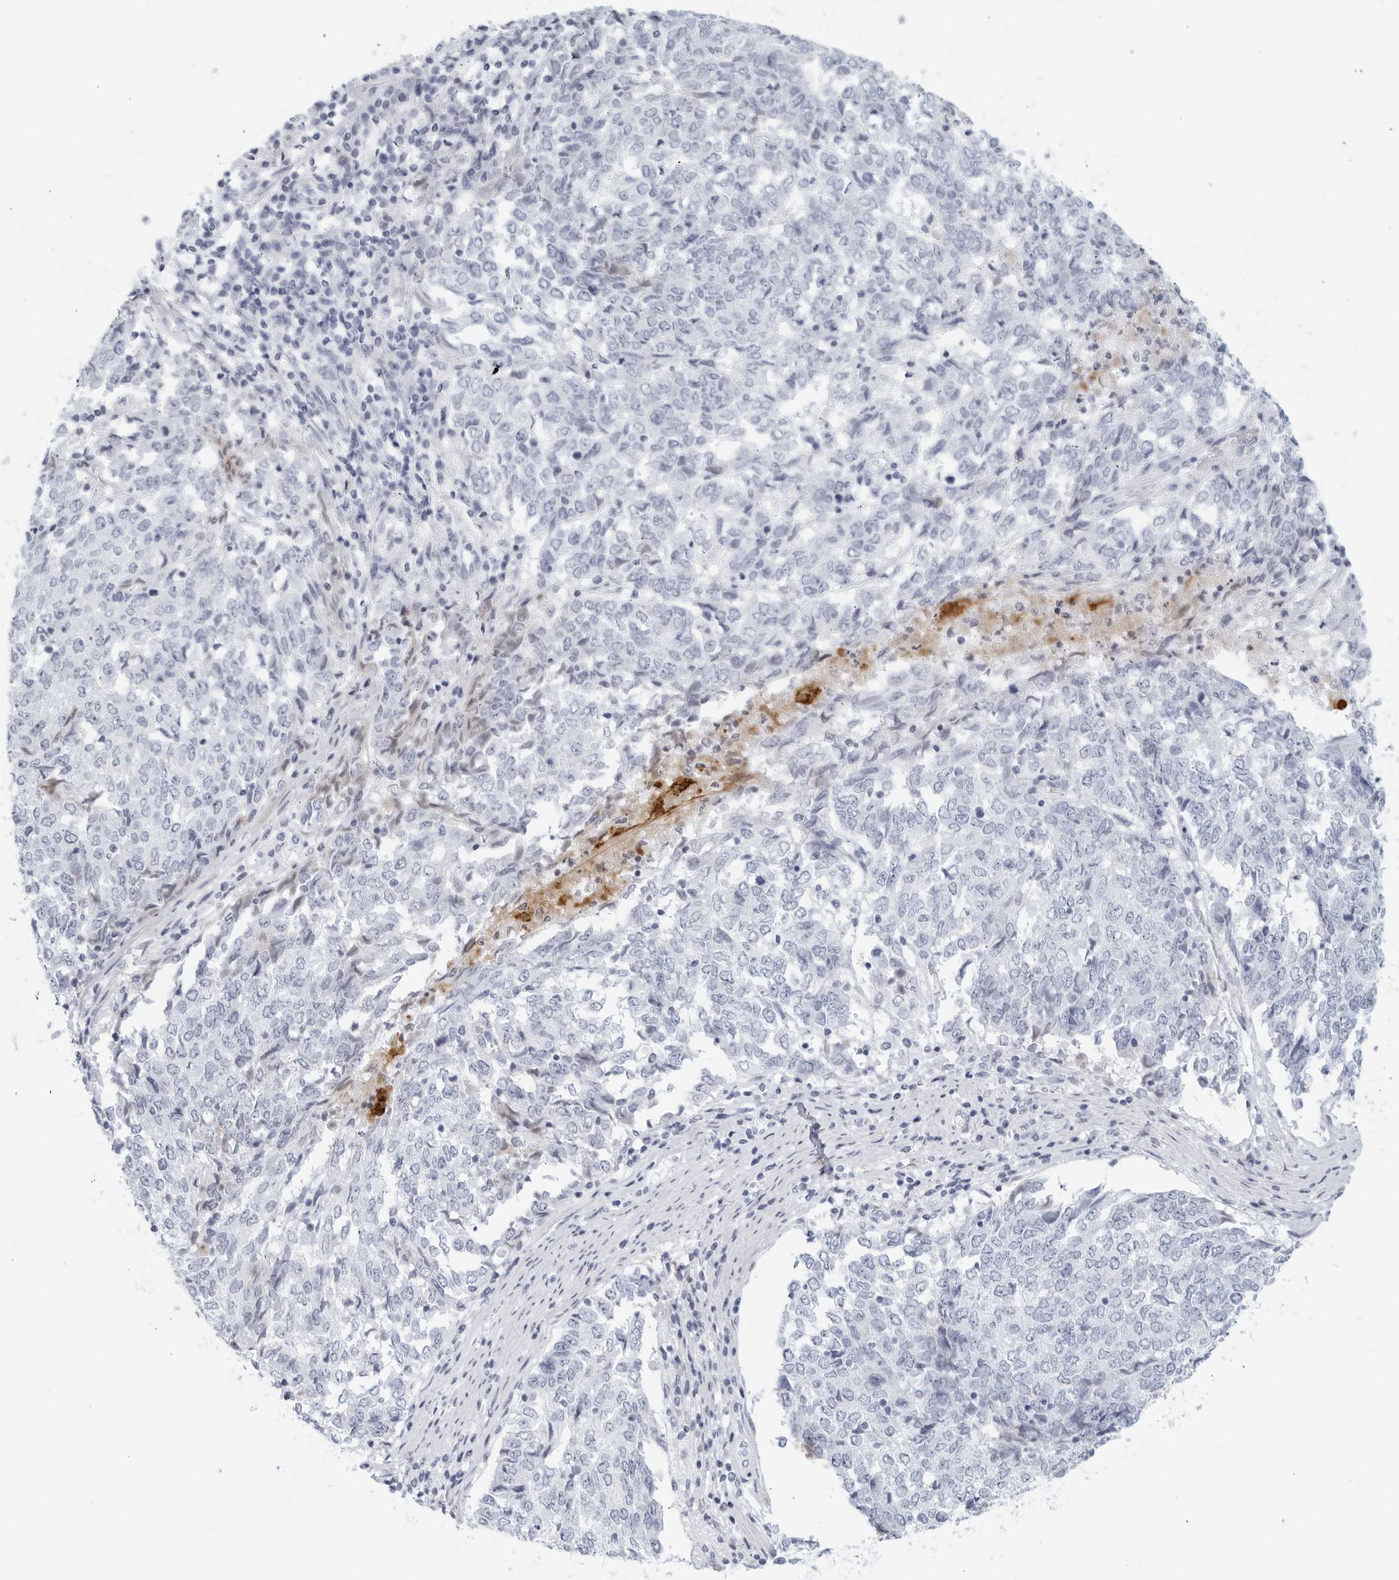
{"staining": {"intensity": "negative", "quantity": "none", "location": "none"}, "tissue": "endometrial cancer", "cell_type": "Tumor cells", "image_type": "cancer", "snomed": [{"axis": "morphology", "description": "Adenocarcinoma, NOS"}, {"axis": "topography", "description": "Endometrium"}], "caption": "DAB immunohistochemical staining of endometrial adenocarcinoma exhibits no significant expression in tumor cells.", "gene": "FGG", "patient": {"sex": "female", "age": 80}}